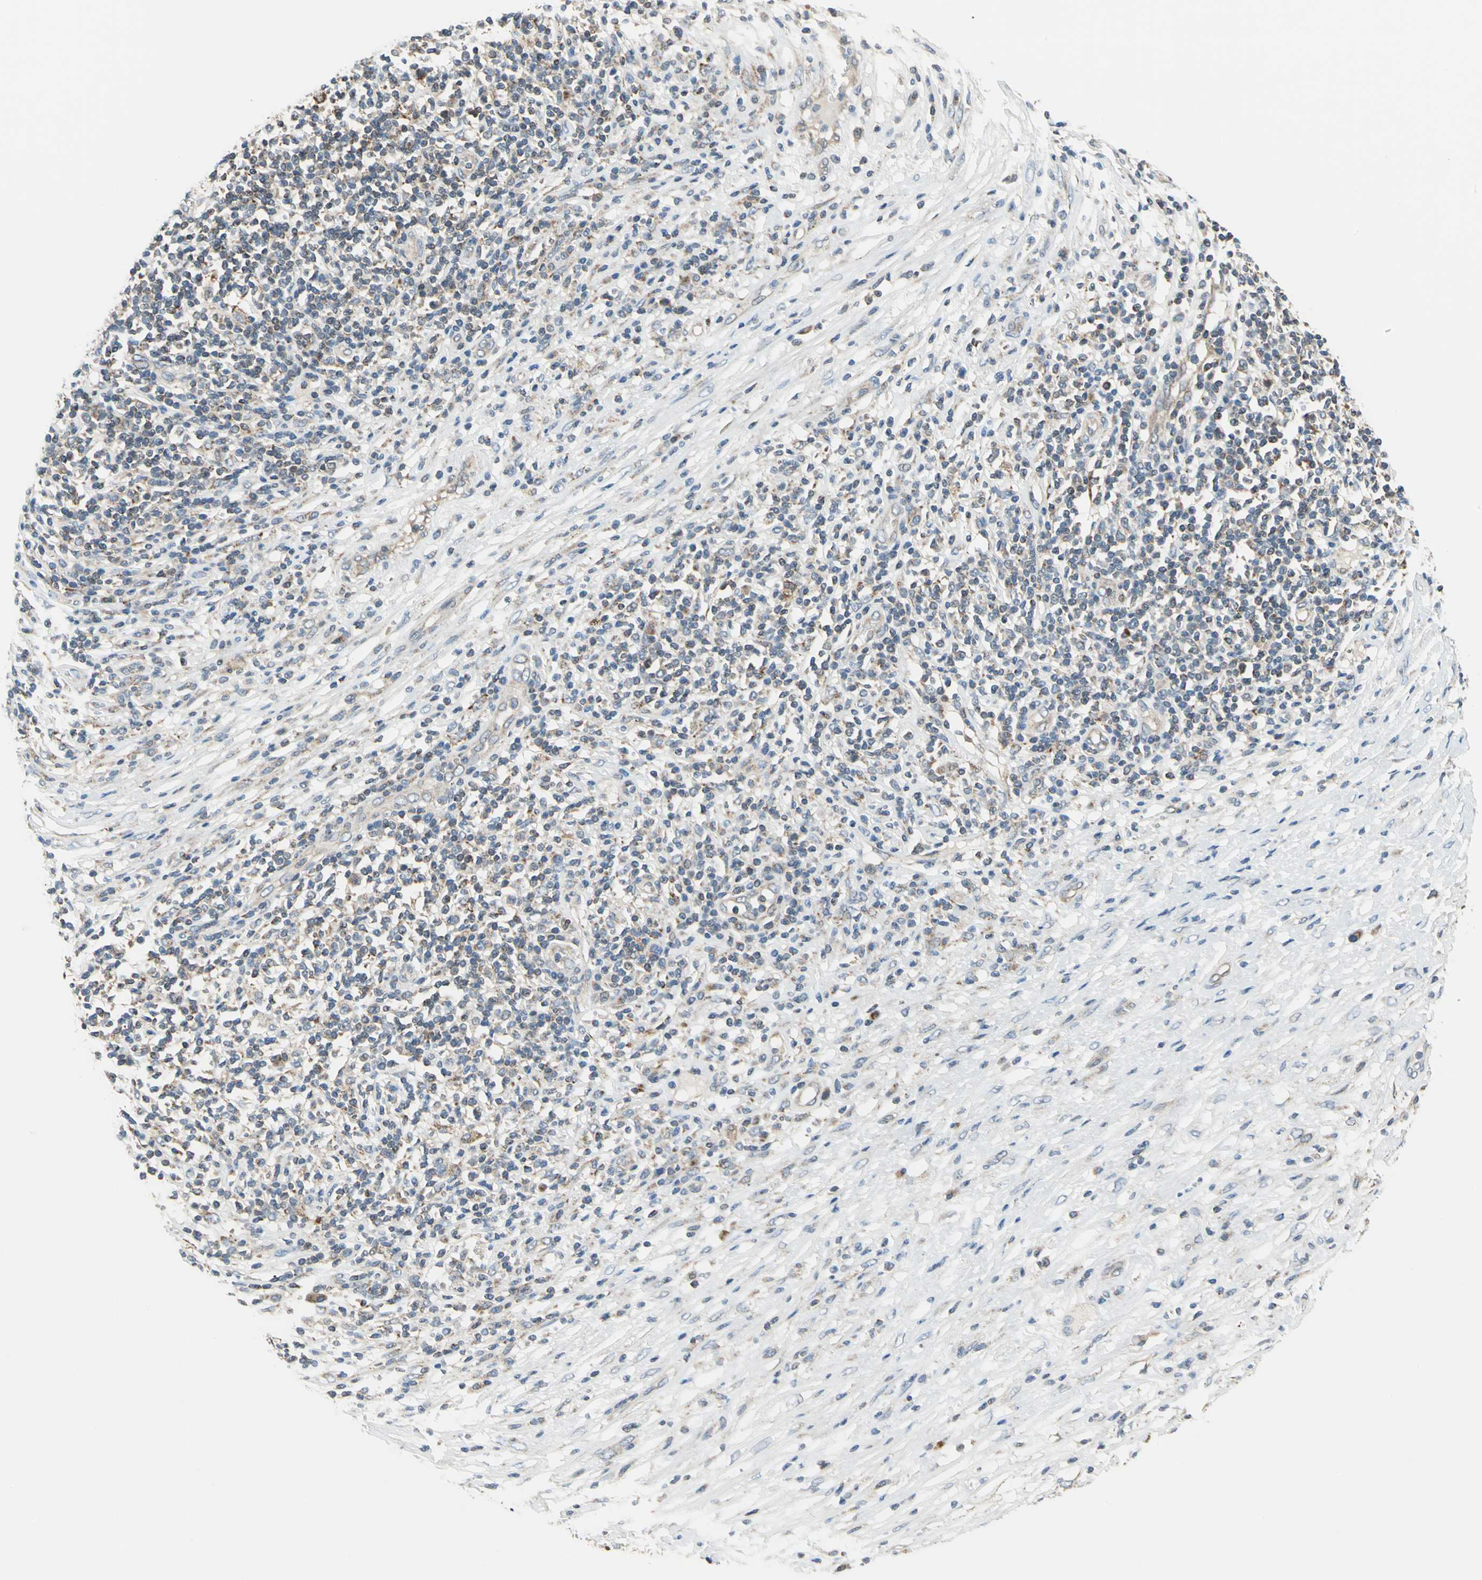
{"staining": {"intensity": "moderate", "quantity": "<25%", "location": "cytoplasmic/membranous"}, "tissue": "lymphoma", "cell_type": "Tumor cells", "image_type": "cancer", "snomed": [{"axis": "morphology", "description": "Malignant lymphoma, non-Hodgkin's type, High grade"}, {"axis": "topography", "description": "Lymph node"}], "caption": "Immunohistochemistry (IHC) (DAB) staining of malignant lymphoma, non-Hodgkin's type (high-grade) demonstrates moderate cytoplasmic/membranous protein expression in approximately <25% of tumor cells. The protein is shown in brown color, while the nuclei are stained blue.", "gene": "TRAK1", "patient": {"sex": "female", "age": 84}}